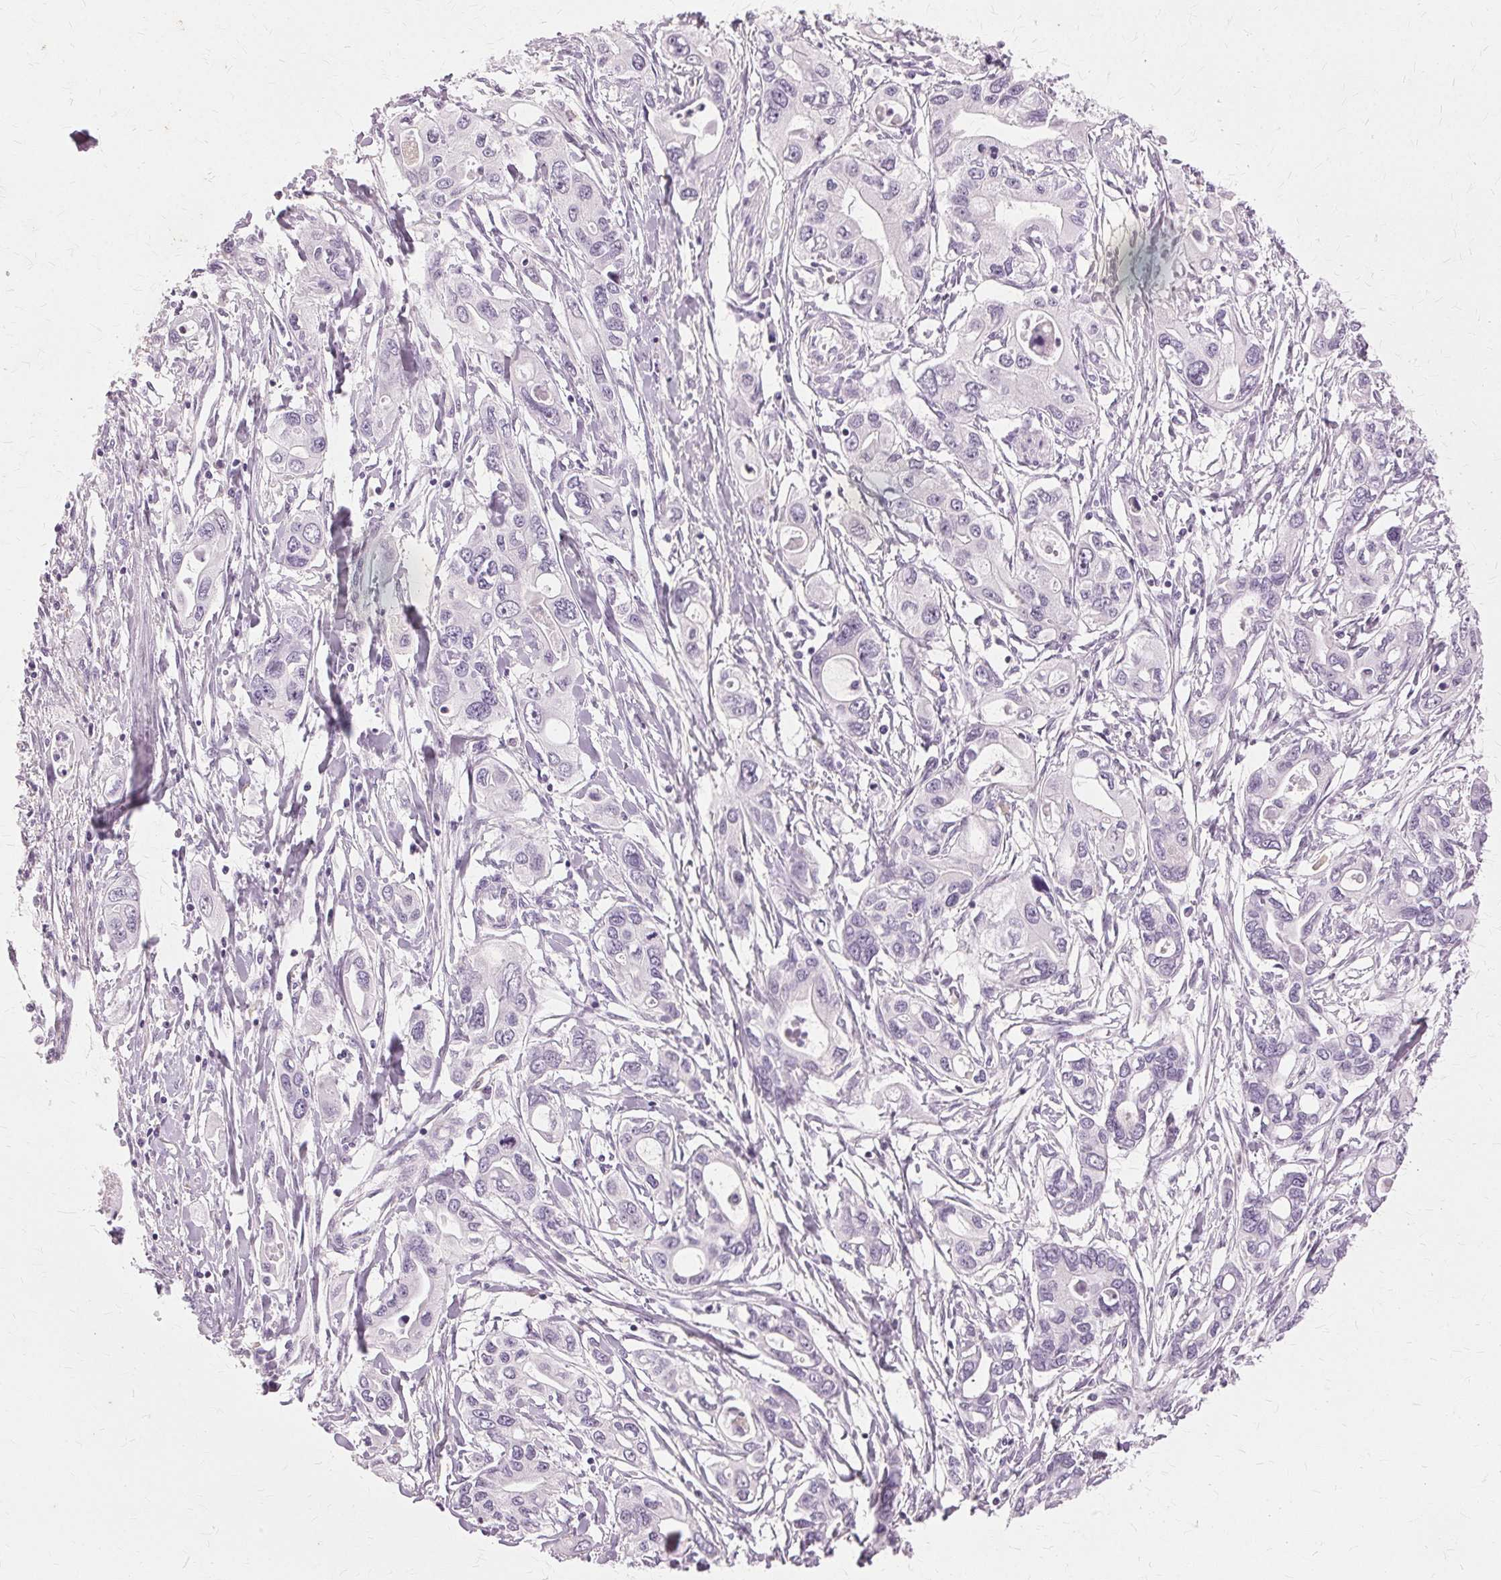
{"staining": {"intensity": "negative", "quantity": "none", "location": "none"}, "tissue": "pancreatic cancer", "cell_type": "Tumor cells", "image_type": "cancer", "snomed": [{"axis": "morphology", "description": "Adenocarcinoma, NOS"}, {"axis": "topography", "description": "Pancreas"}], "caption": "Image shows no protein positivity in tumor cells of pancreatic cancer (adenocarcinoma) tissue.", "gene": "SLC45A3", "patient": {"sex": "male", "age": 60}}